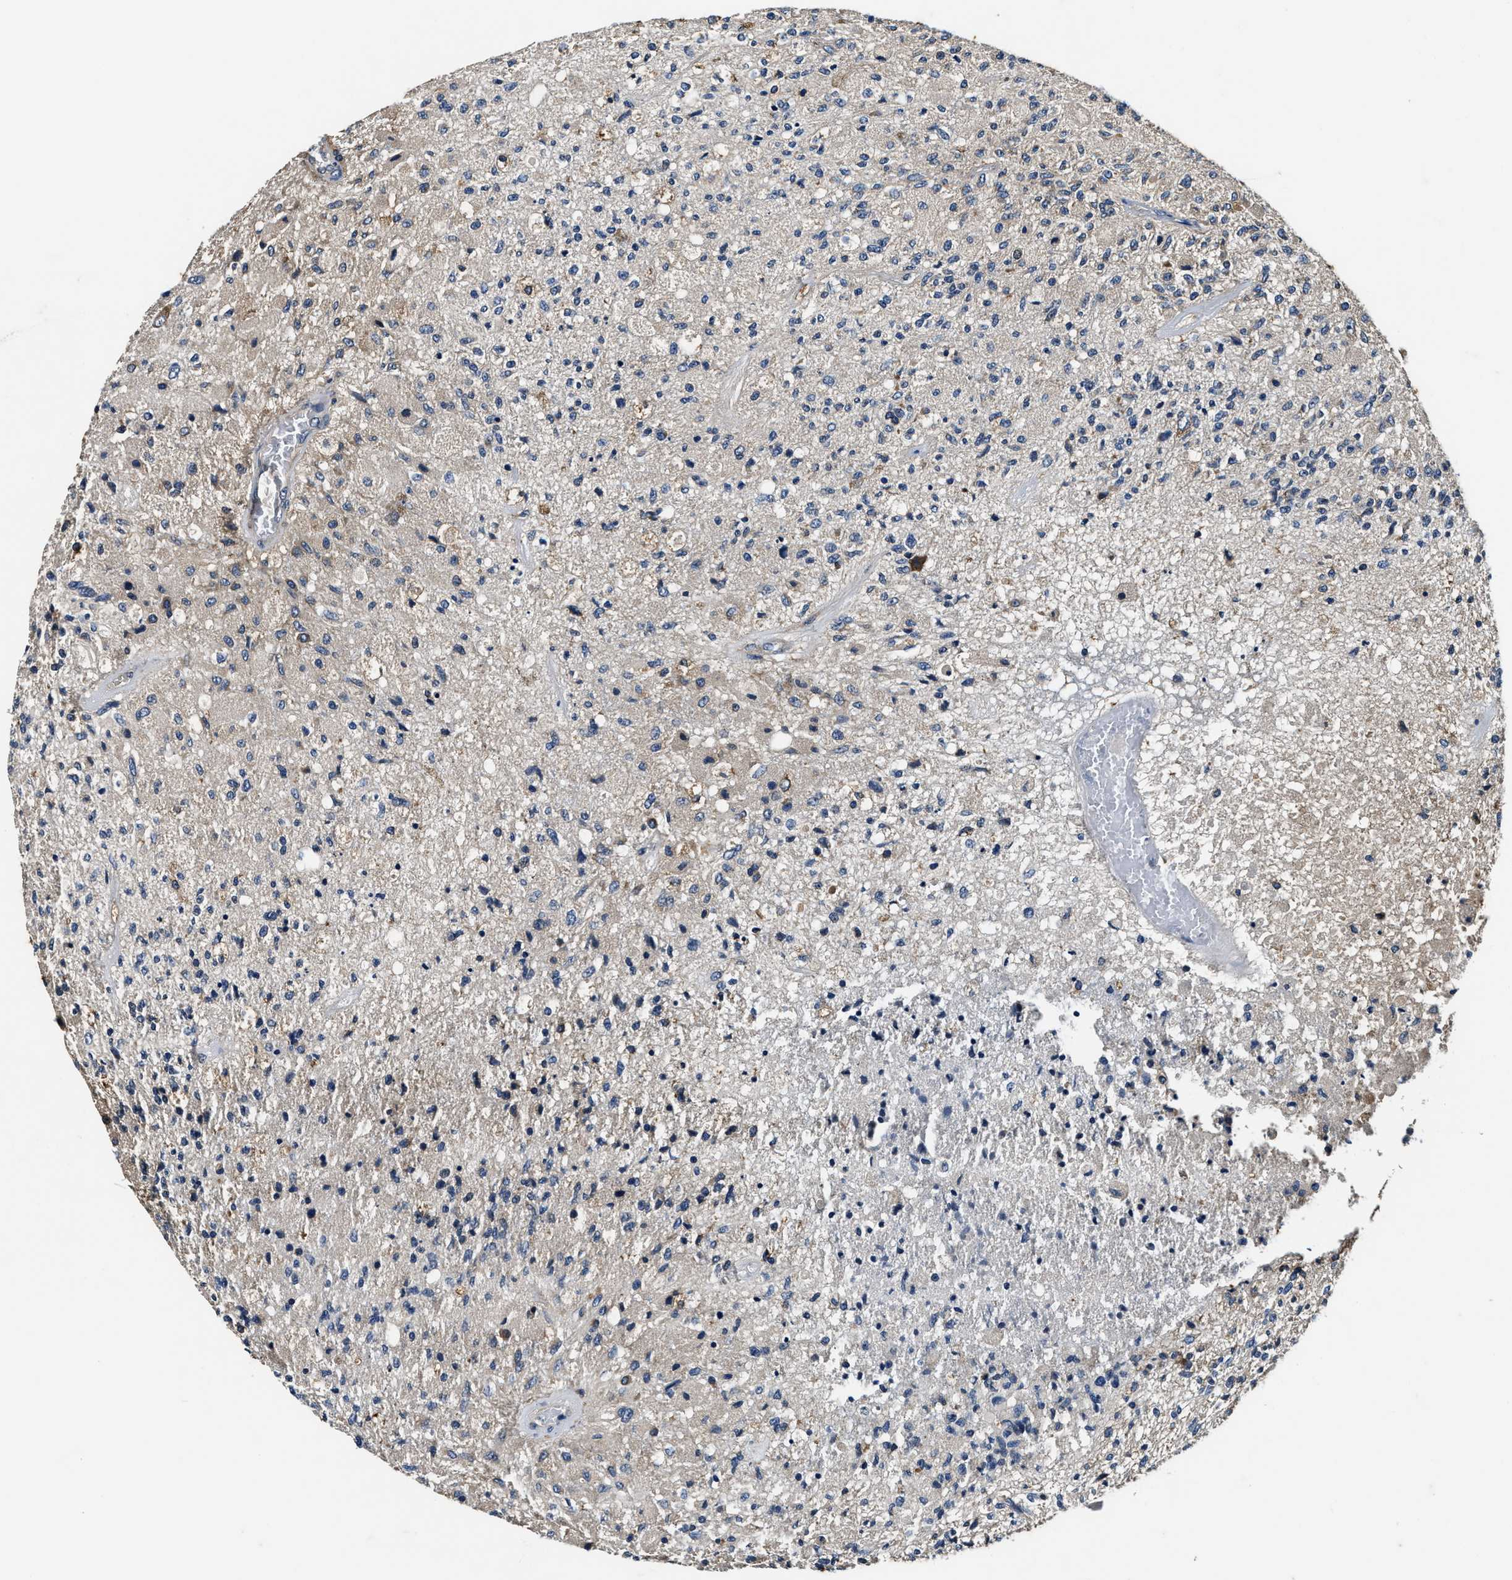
{"staining": {"intensity": "negative", "quantity": "none", "location": "none"}, "tissue": "glioma", "cell_type": "Tumor cells", "image_type": "cancer", "snomed": [{"axis": "morphology", "description": "Normal tissue, NOS"}, {"axis": "morphology", "description": "Glioma, malignant, High grade"}, {"axis": "topography", "description": "Cerebral cortex"}], "caption": "High magnification brightfield microscopy of glioma stained with DAB (brown) and counterstained with hematoxylin (blue): tumor cells show no significant staining. The staining was performed using DAB to visualize the protein expression in brown, while the nuclei were stained in blue with hematoxylin (Magnification: 20x).", "gene": "PI4KB", "patient": {"sex": "male", "age": 77}}